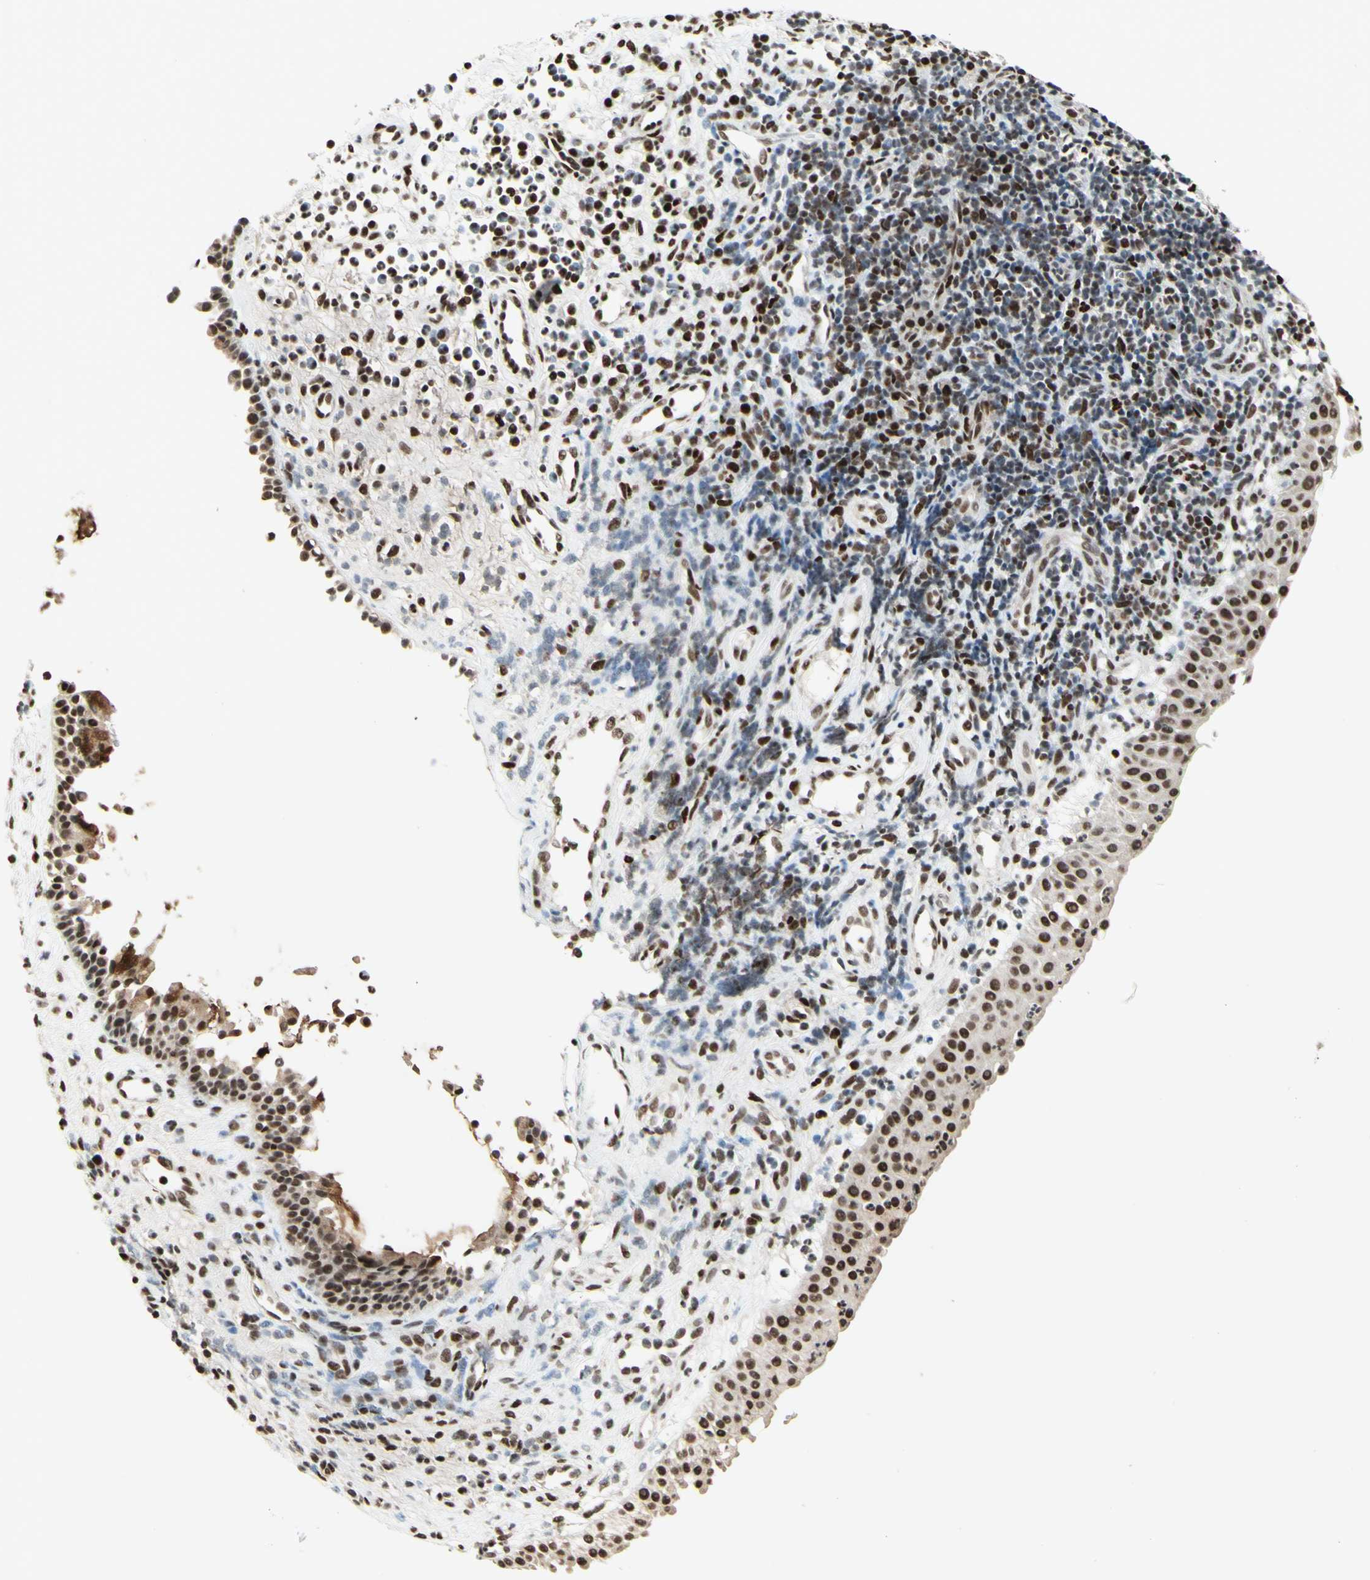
{"staining": {"intensity": "strong", "quantity": ">75%", "location": "nuclear"}, "tissue": "nasopharynx", "cell_type": "Respiratory epithelial cells", "image_type": "normal", "snomed": [{"axis": "morphology", "description": "Normal tissue, NOS"}, {"axis": "topography", "description": "Nasopharynx"}], "caption": "The photomicrograph displays staining of normal nasopharynx, revealing strong nuclear protein staining (brown color) within respiratory epithelial cells.", "gene": "NR3C1", "patient": {"sex": "female", "age": 51}}